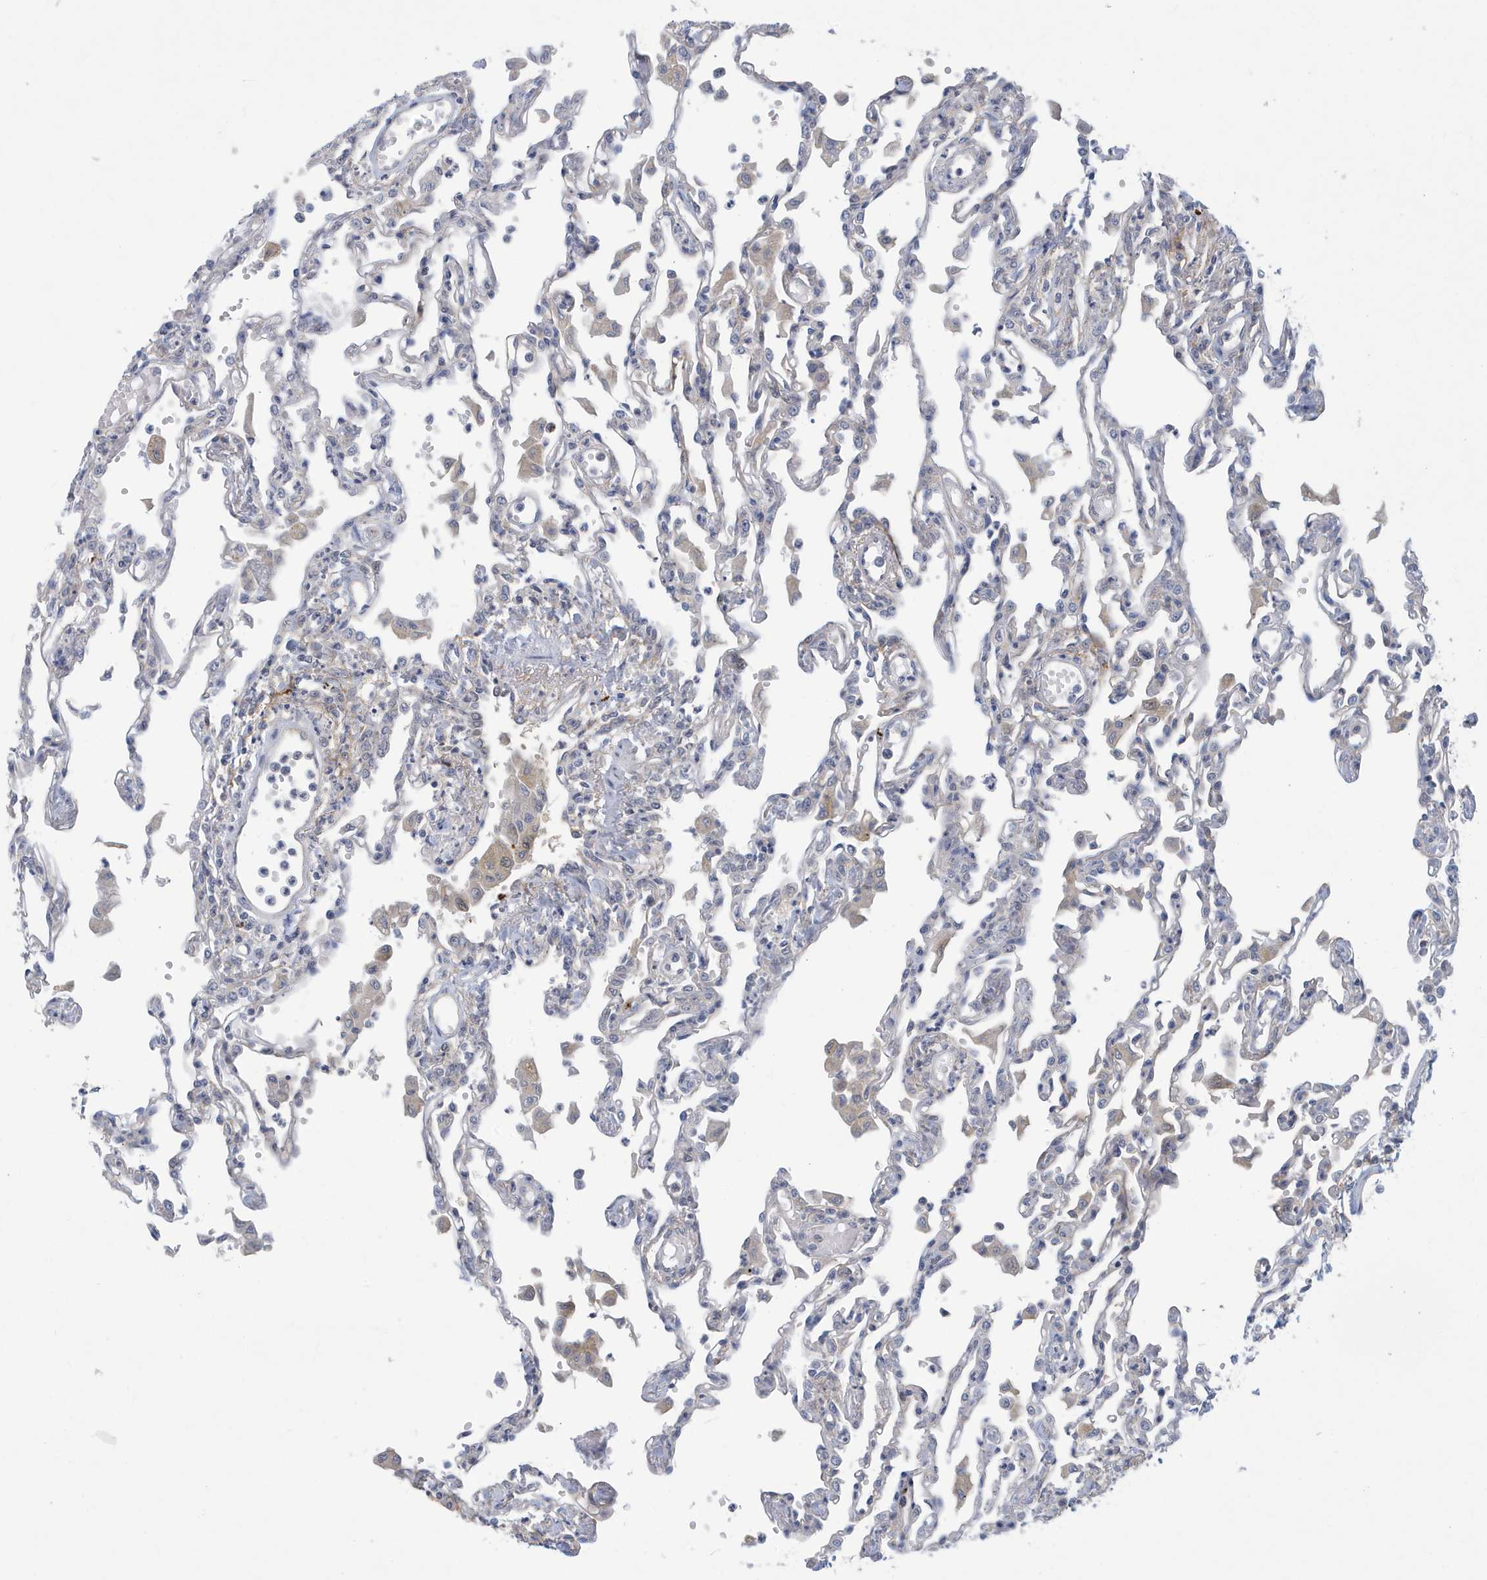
{"staining": {"intensity": "negative", "quantity": "none", "location": "none"}, "tissue": "lung", "cell_type": "Alveolar cells", "image_type": "normal", "snomed": [{"axis": "morphology", "description": "Normal tissue, NOS"}, {"axis": "topography", "description": "Bronchus"}, {"axis": "topography", "description": "Lung"}], "caption": "Immunohistochemistry histopathology image of normal lung stained for a protein (brown), which demonstrates no expression in alveolar cells.", "gene": "VTA1", "patient": {"sex": "female", "age": 49}}